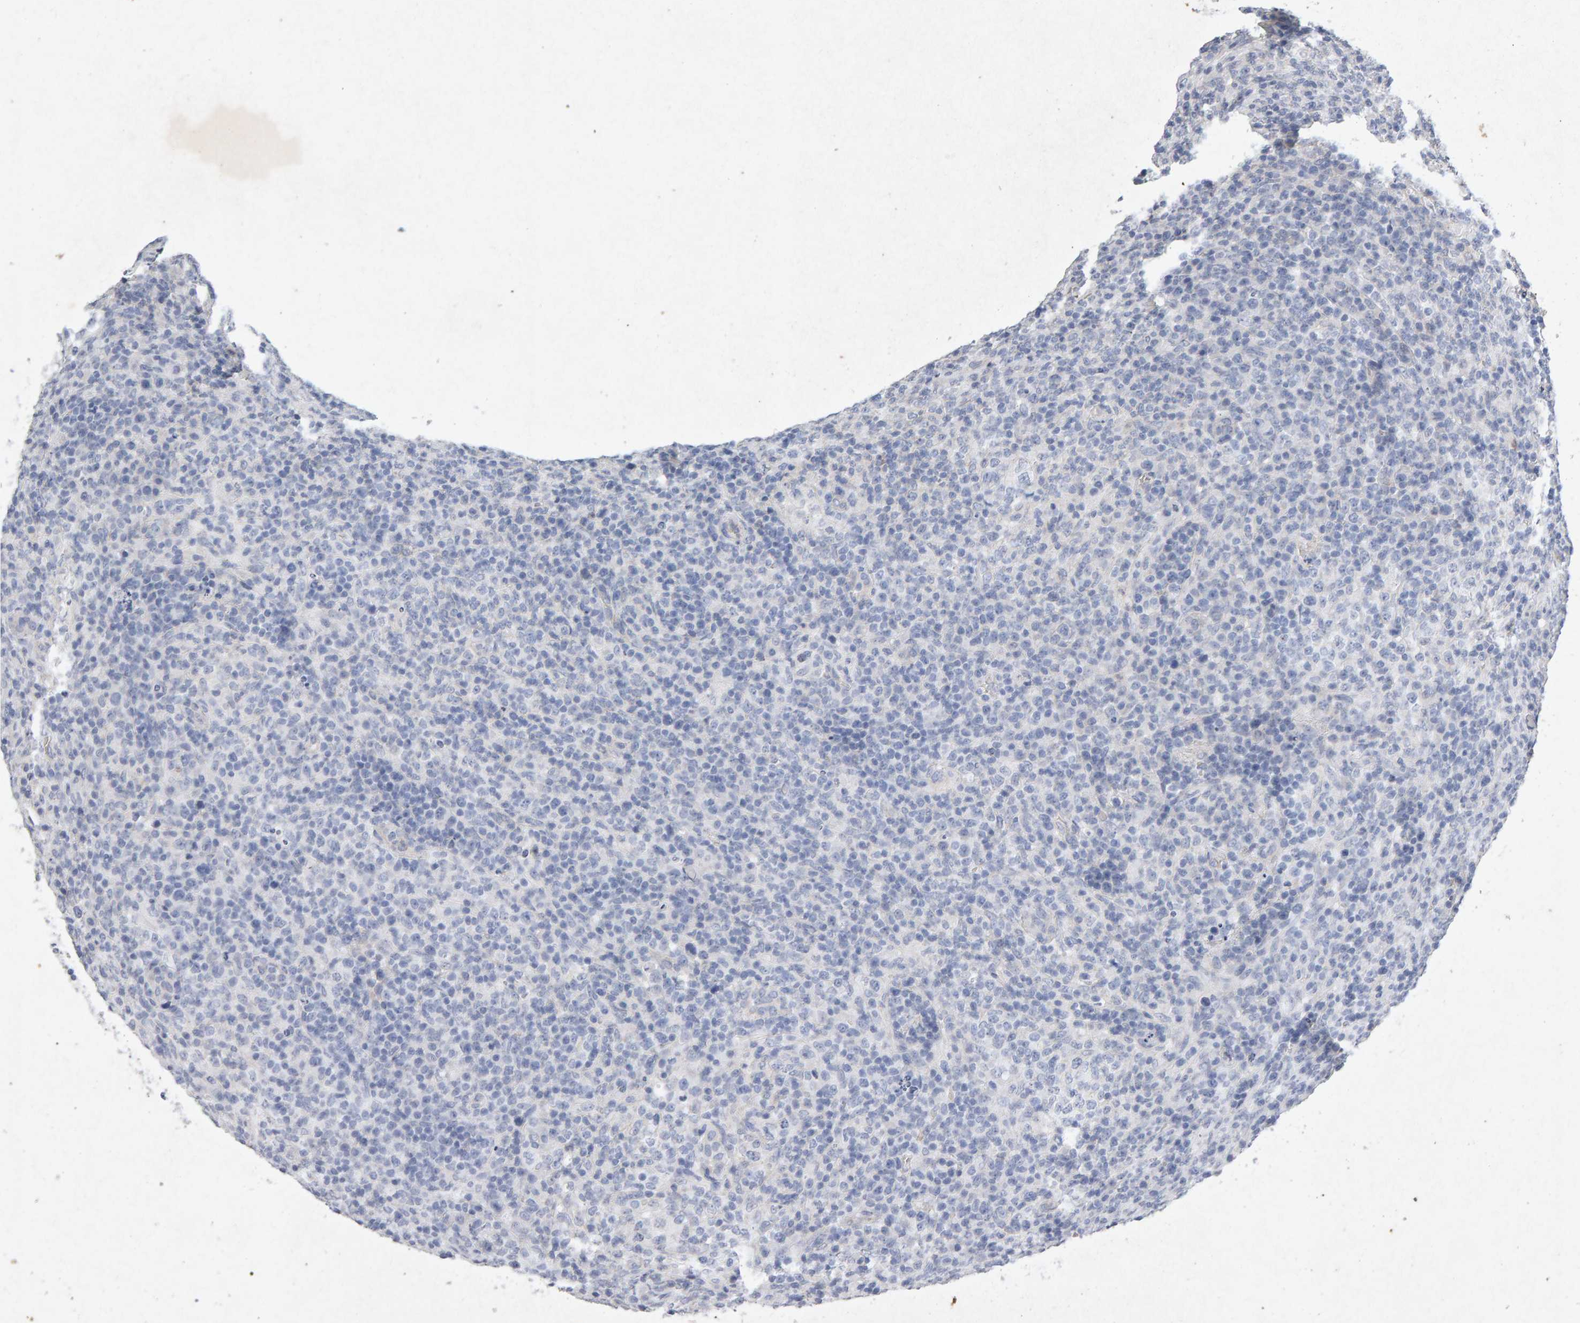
{"staining": {"intensity": "negative", "quantity": "none", "location": "none"}, "tissue": "lymphoma", "cell_type": "Tumor cells", "image_type": "cancer", "snomed": [{"axis": "morphology", "description": "Malignant lymphoma, non-Hodgkin's type, High grade"}, {"axis": "topography", "description": "Lymph node"}], "caption": "The histopathology image exhibits no significant expression in tumor cells of malignant lymphoma, non-Hodgkin's type (high-grade).", "gene": "PTPRM", "patient": {"sex": "female", "age": 76}}